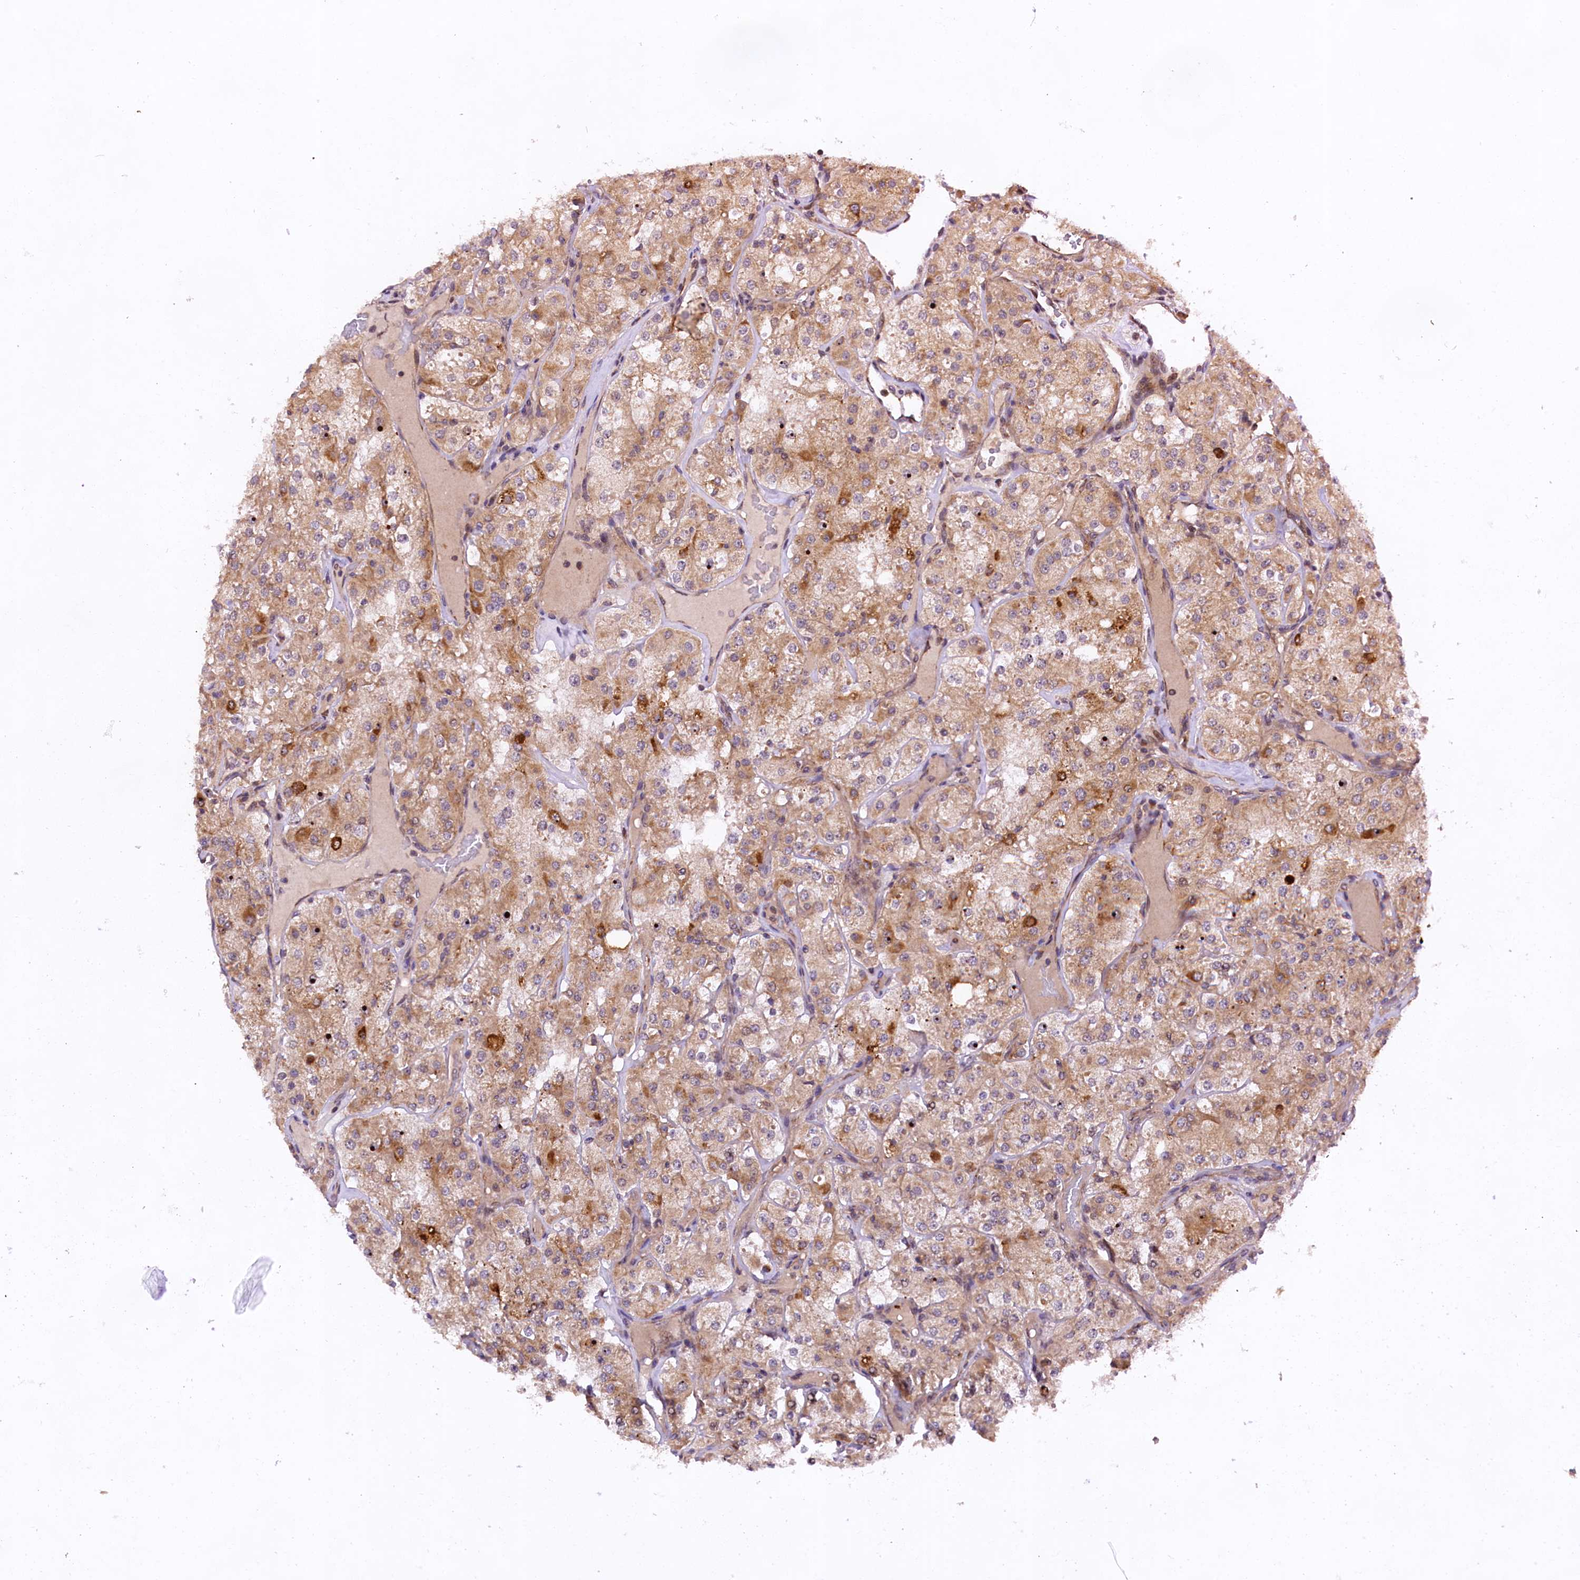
{"staining": {"intensity": "moderate", "quantity": ">75%", "location": "cytoplasmic/membranous"}, "tissue": "renal cancer", "cell_type": "Tumor cells", "image_type": "cancer", "snomed": [{"axis": "morphology", "description": "Adenocarcinoma, NOS"}, {"axis": "topography", "description": "Kidney"}], "caption": "Adenocarcinoma (renal) was stained to show a protein in brown. There is medium levels of moderate cytoplasmic/membranous expression in approximately >75% of tumor cells.", "gene": "DOHH", "patient": {"sex": "male", "age": 77}}